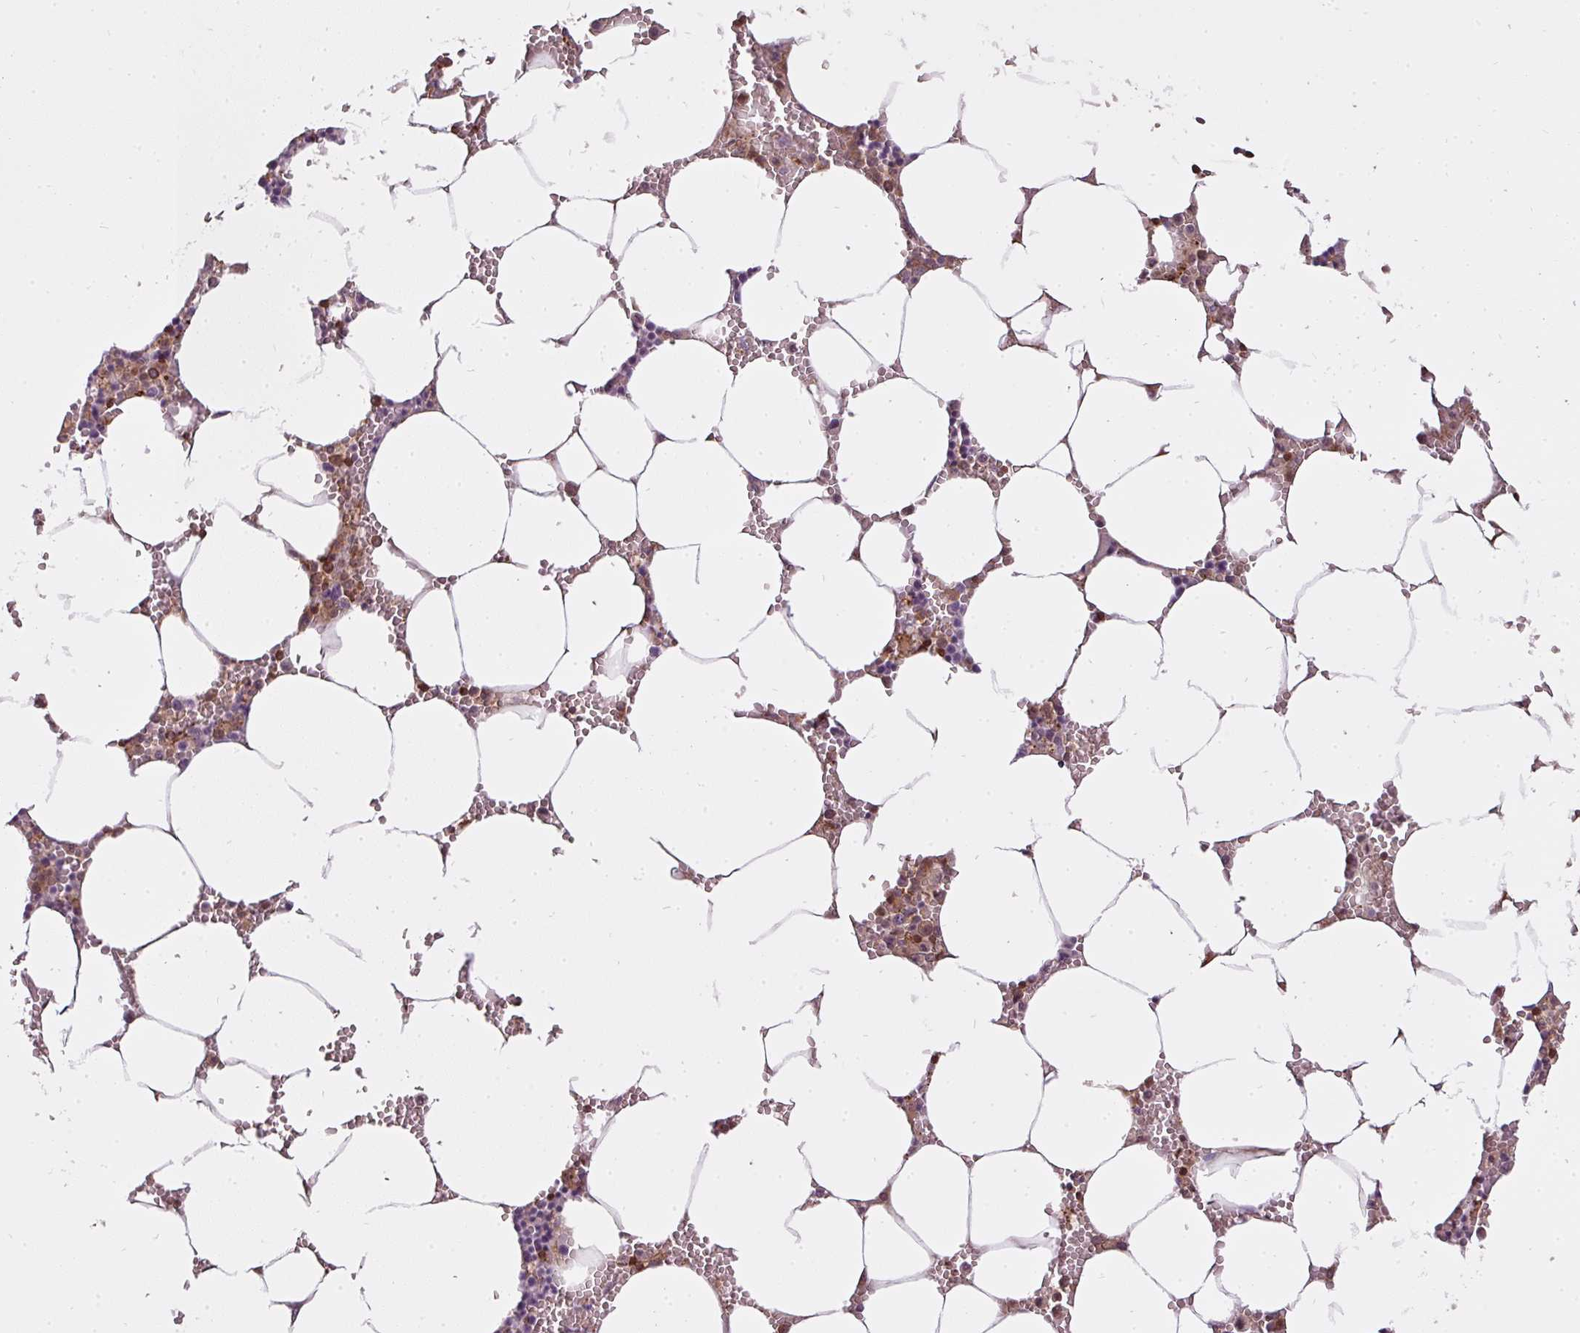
{"staining": {"intensity": "moderate", "quantity": "25%-75%", "location": "cytoplasmic/membranous"}, "tissue": "bone marrow", "cell_type": "Hematopoietic cells", "image_type": "normal", "snomed": [{"axis": "morphology", "description": "Normal tissue, NOS"}, {"axis": "topography", "description": "Bone marrow"}], "caption": "Protein staining shows moderate cytoplasmic/membranous positivity in approximately 25%-75% of hematopoietic cells in benign bone marrow. (DAB = brown stain, brightfield microscopy at high magnification).", "gene": "STK4", "patient": {"sex": "male", "age": 70}}